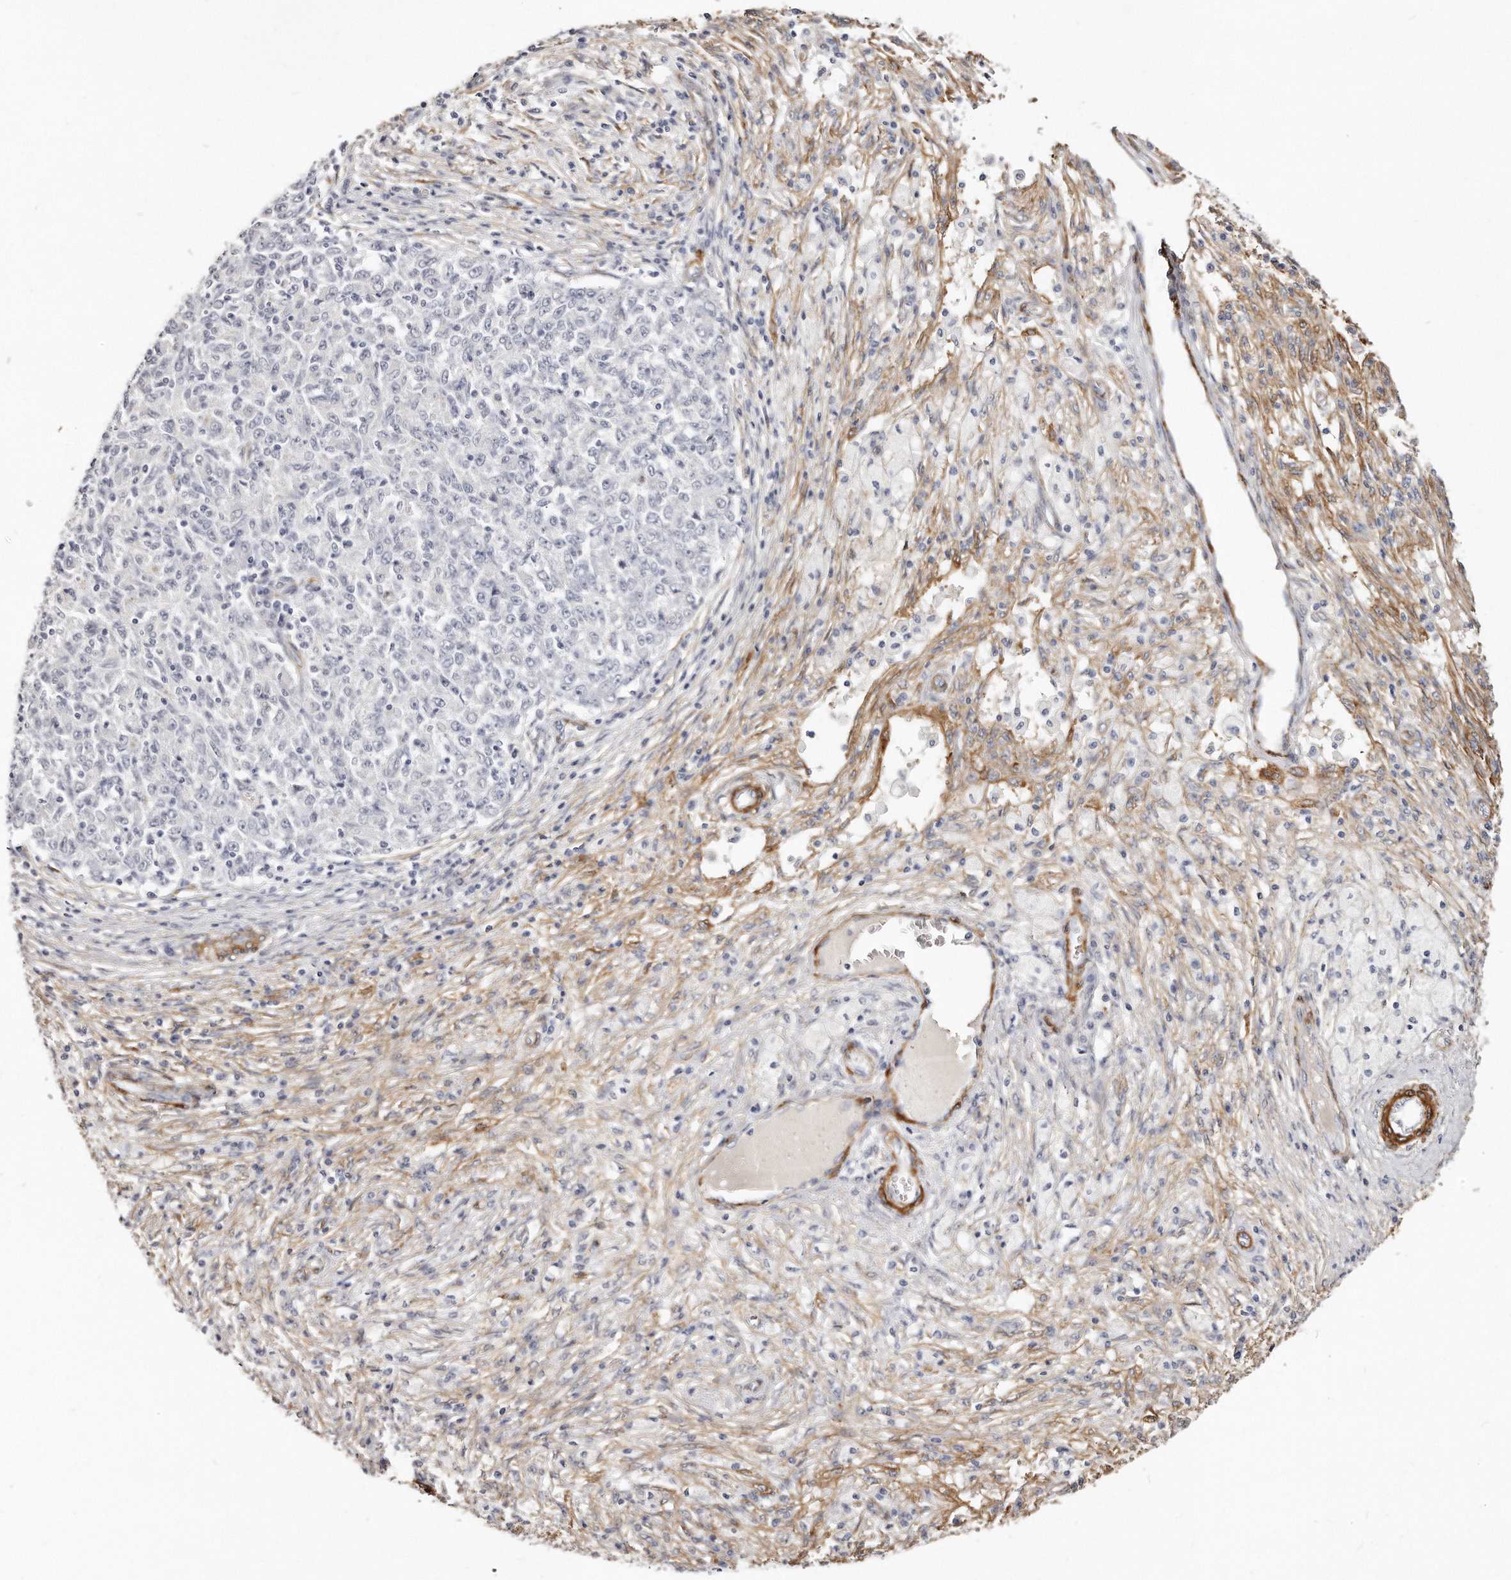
{"staining": {"intensity": "negative", "quantity": "none", "location": "none"}, "tissue": "ovarian cancer", "cell_type": "Tumor cells", "image_type": "cancer", "snomed": [{"axis": "morphology", "description": "Carcinoma, endometroid"}, {"axis": "topography", "description": "Ovary"}], "caption": "Immunohistochemistry histopathology image of neoplastic tissue: human ovarian cancer (endometroid carcinoma) stained with DAB (3,3'-diaminobenzidine) demonstrates no significant protein expression in tumor cells.", "gene": "LMOD1", "patient": {"sex": "female", "age": 42}}